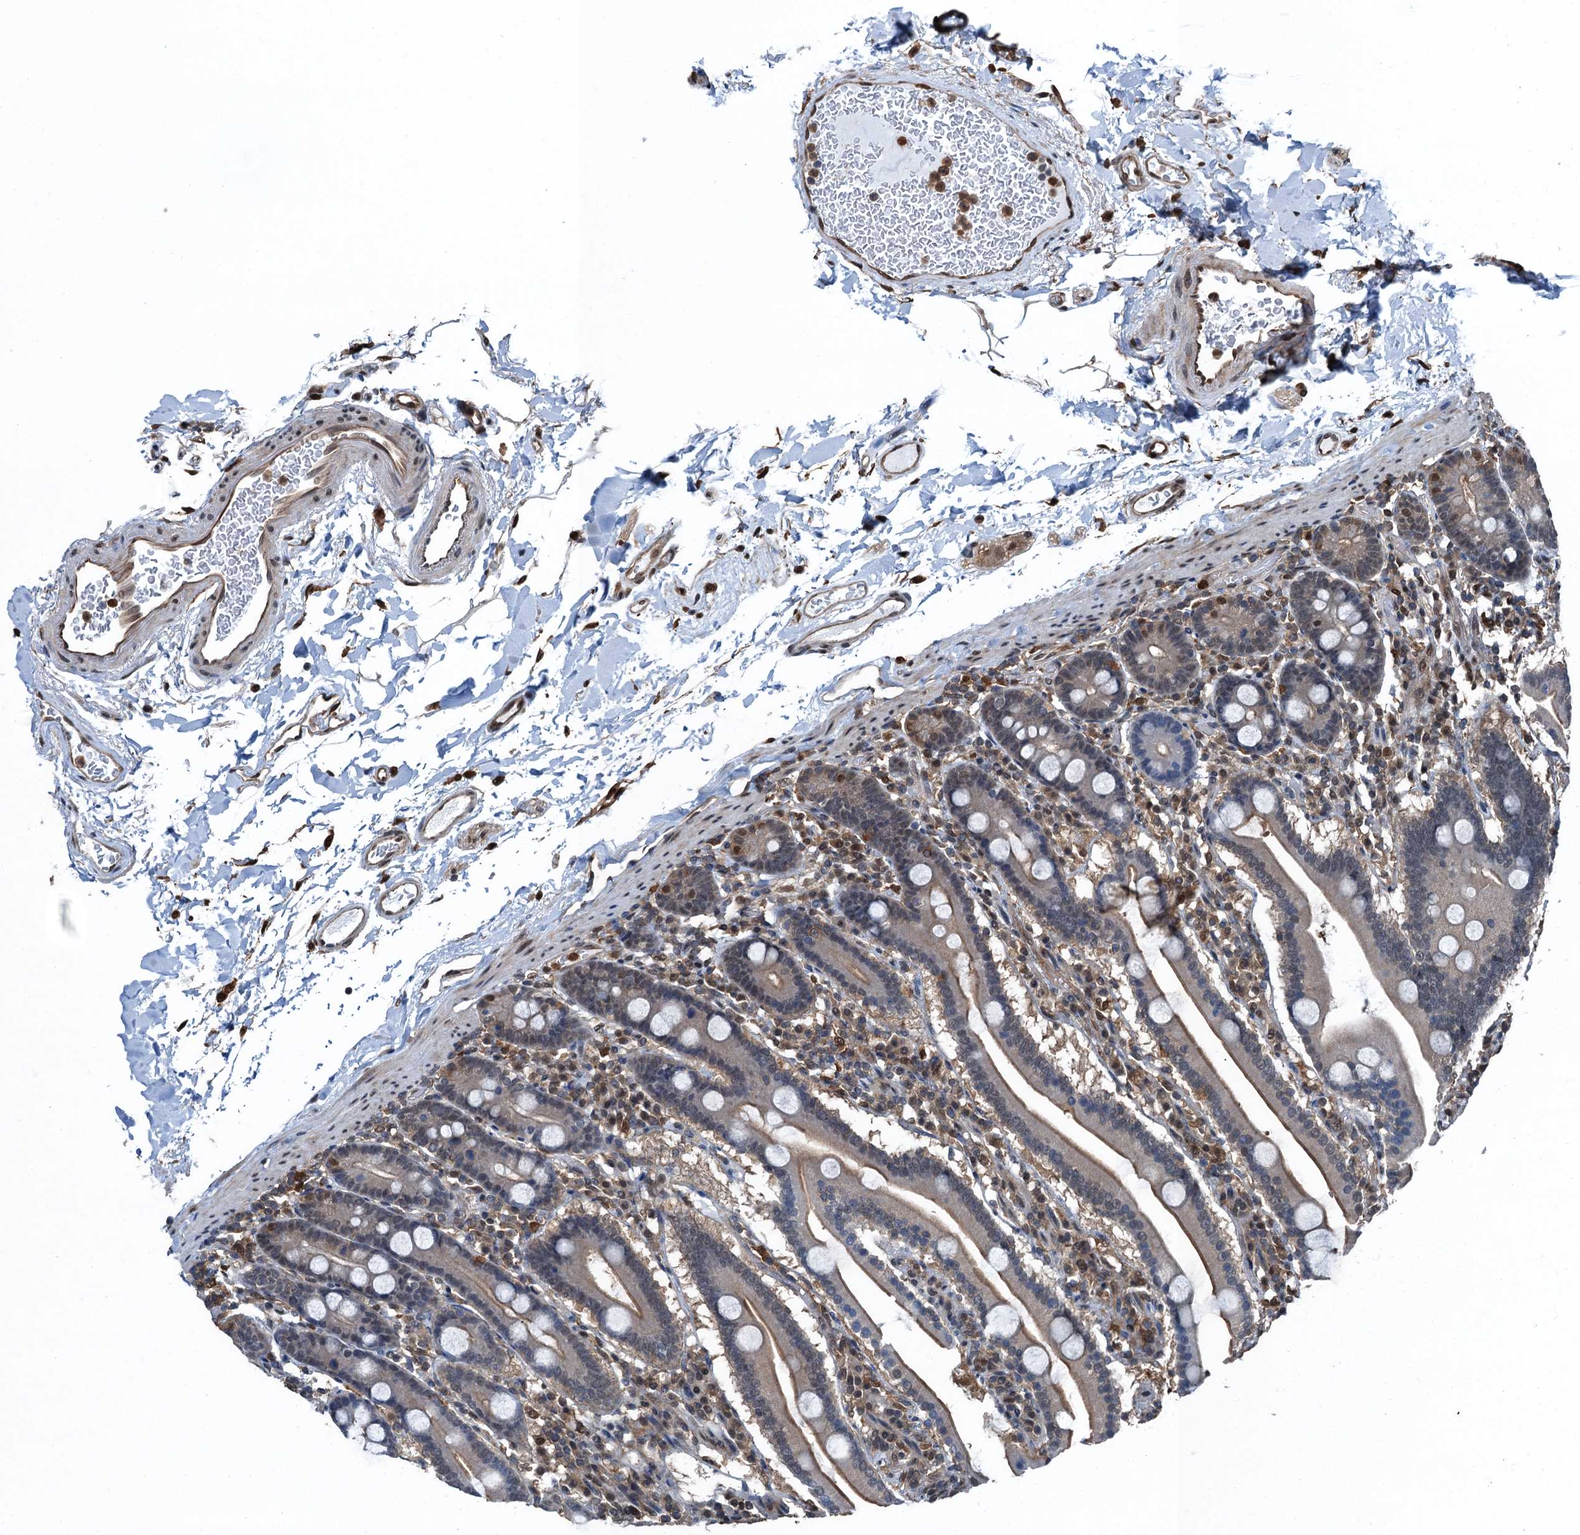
{"staining": {"intensity": "moderate", "quantity": "25%-75%", "location": "cytoplasmic/membranous"}, "tissue": "duodenum", "cell_type": "Glandular cells", "image_type": "normal", "snomed": [{"axis": "morphology", "description": "Normal tissue, NOS"}, {"axis": "topography", "description": "Duodenum"}], "caption": "The immunohistochemical stain highlights moderate cytoplasmic/membranous staining in glandular cells of unremarkable duodenum.", "gene": "RNH1", "patient": {"sex": "male", "age": 55}}